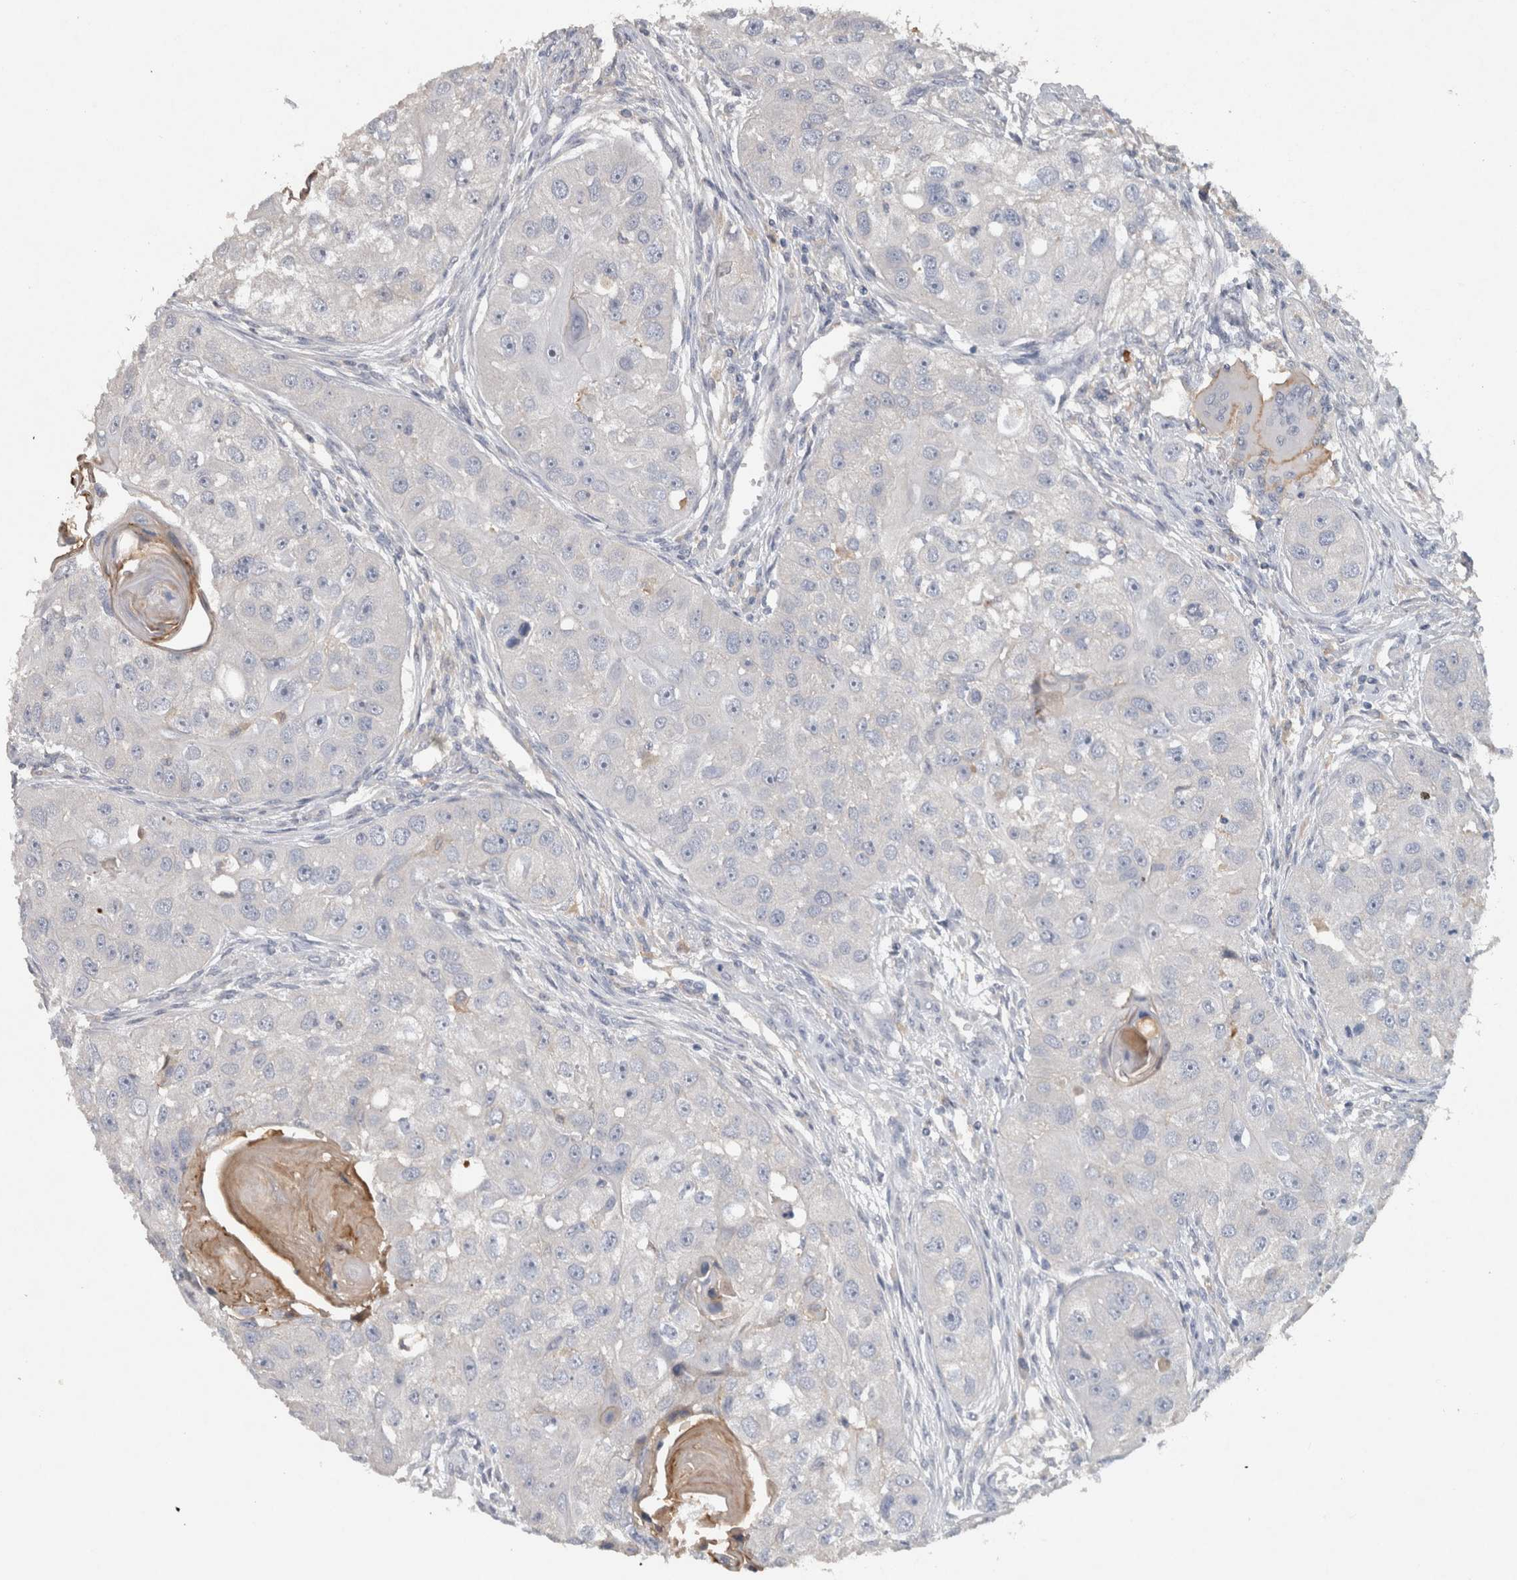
{"staining": {"intensity": "negative", "quantity": "none", "location": "none"}, "tissue": "head and neck cancer", "cell_type": "Tumor cells", "image_type": "cancer", "snomed": [{"axis": "morphology", "description": "Normal tissue, NOS"}, {"axis": "morphology", "description": "Squamous cell carcinoma, NOS"}, {"axis": "topography", "description": "Skeletal muscle"}, {"axis": "topography", "description": "Head-Neck"}], "caption": "This is a micrograph of immunohistochemistry (IHC) staining of squamous cell carcinoma (head and neck), which shows no expression in tumor cells.", "gene": "HEXD", "patient": {"sex": "male", "age": 51}}